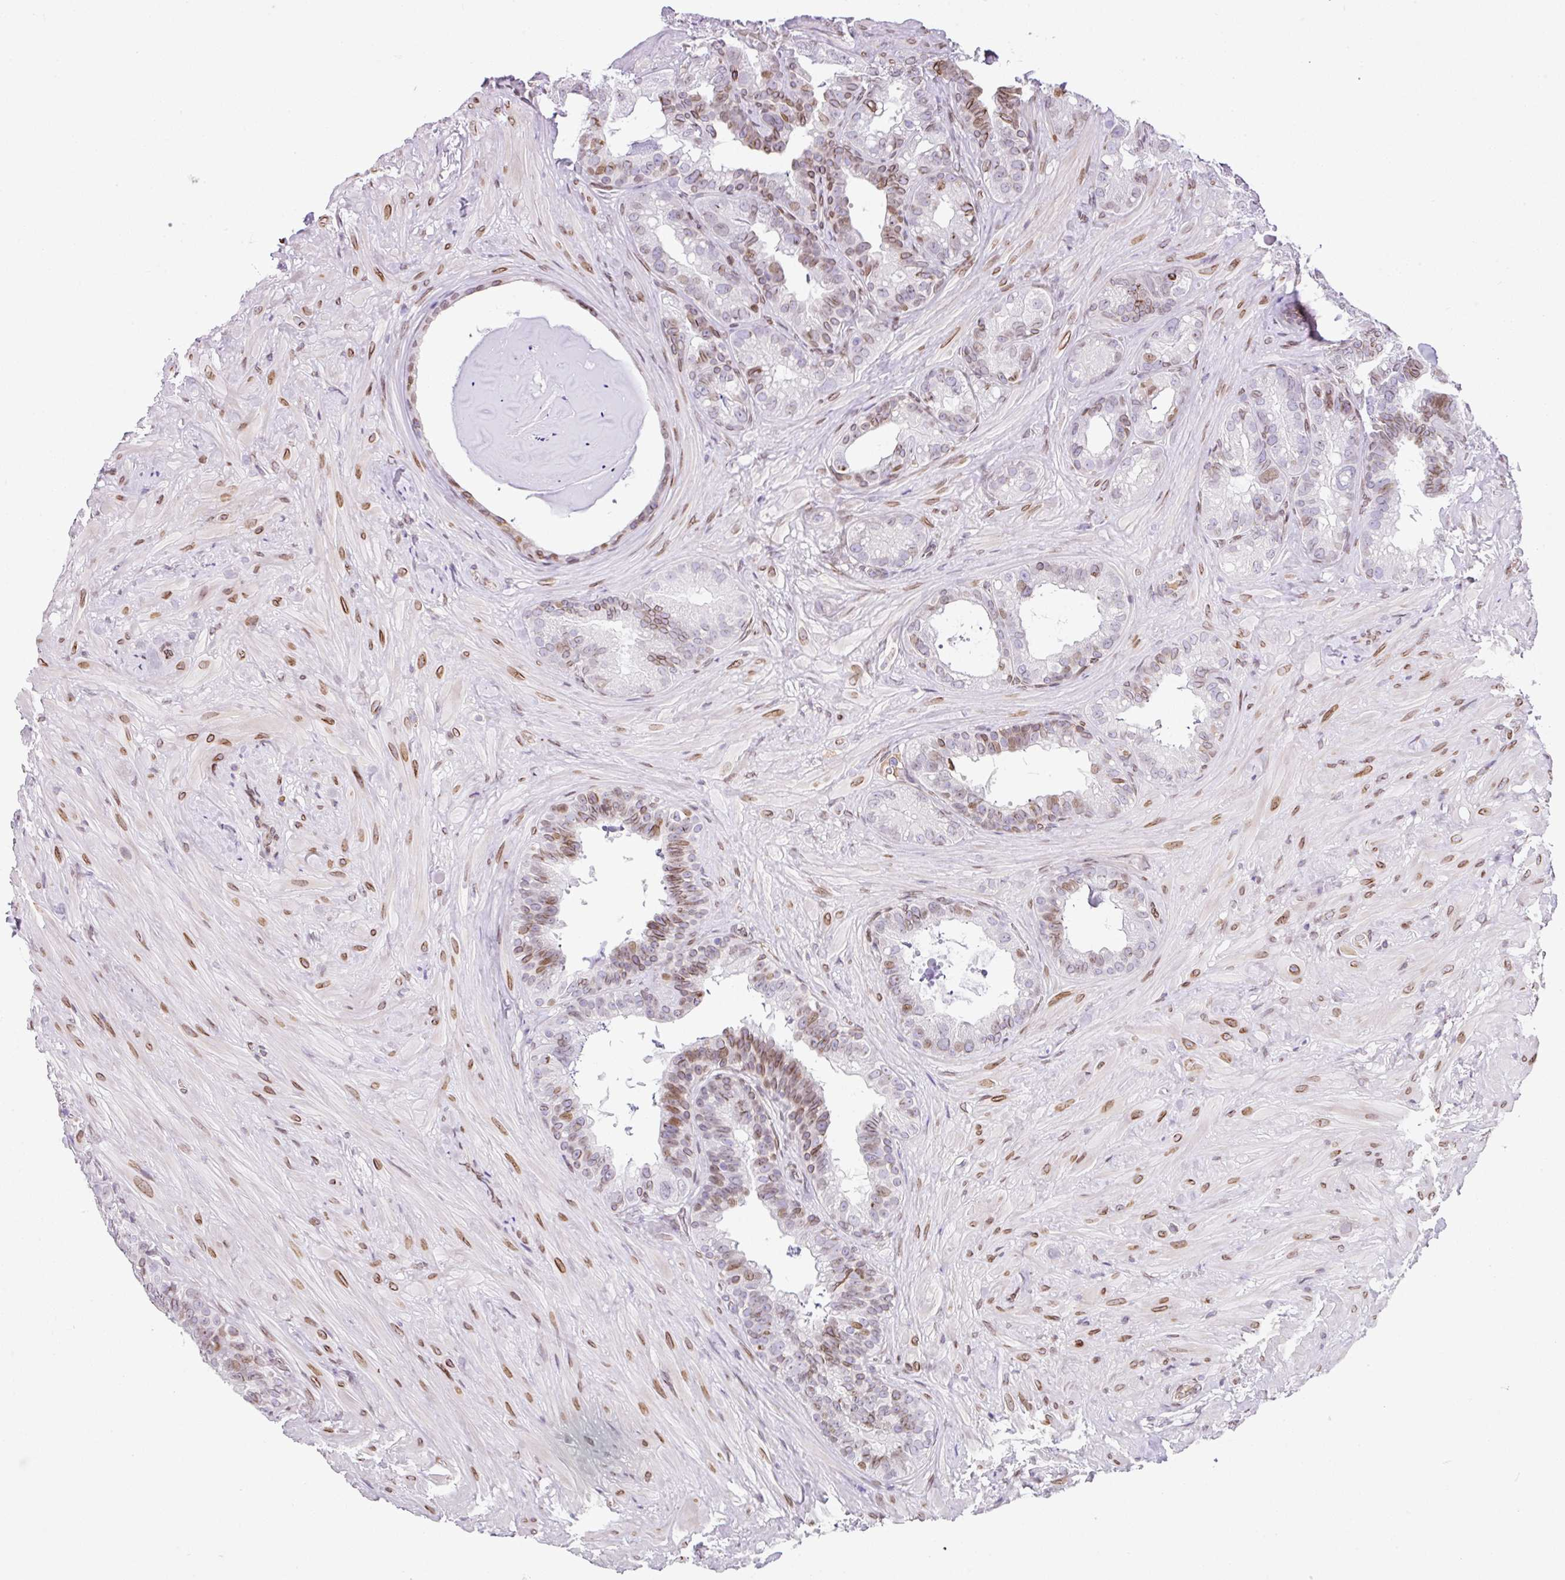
{"staining": {"intensity": "moderate", "quantity": "25%-75%", "location": "cytoplasmic/membranous,nuclear"}, "tissue": "seminal vesicle", "cell_type": "Glandular cells", "image_type": "normal", "snomed": [{"axis": "morphology", "description": "Normal tissue, NOS"}, {"axis": "topography", "description": "Seminal veicle"}], "caption": "Moderate cytoplasmic/membranous,nuclear positivity is seen in approximately 25%-75% of glandular cells in benign seminal vesicle.", "gene": "PLK1", "patient": {"sex": "male", "age": 60}}